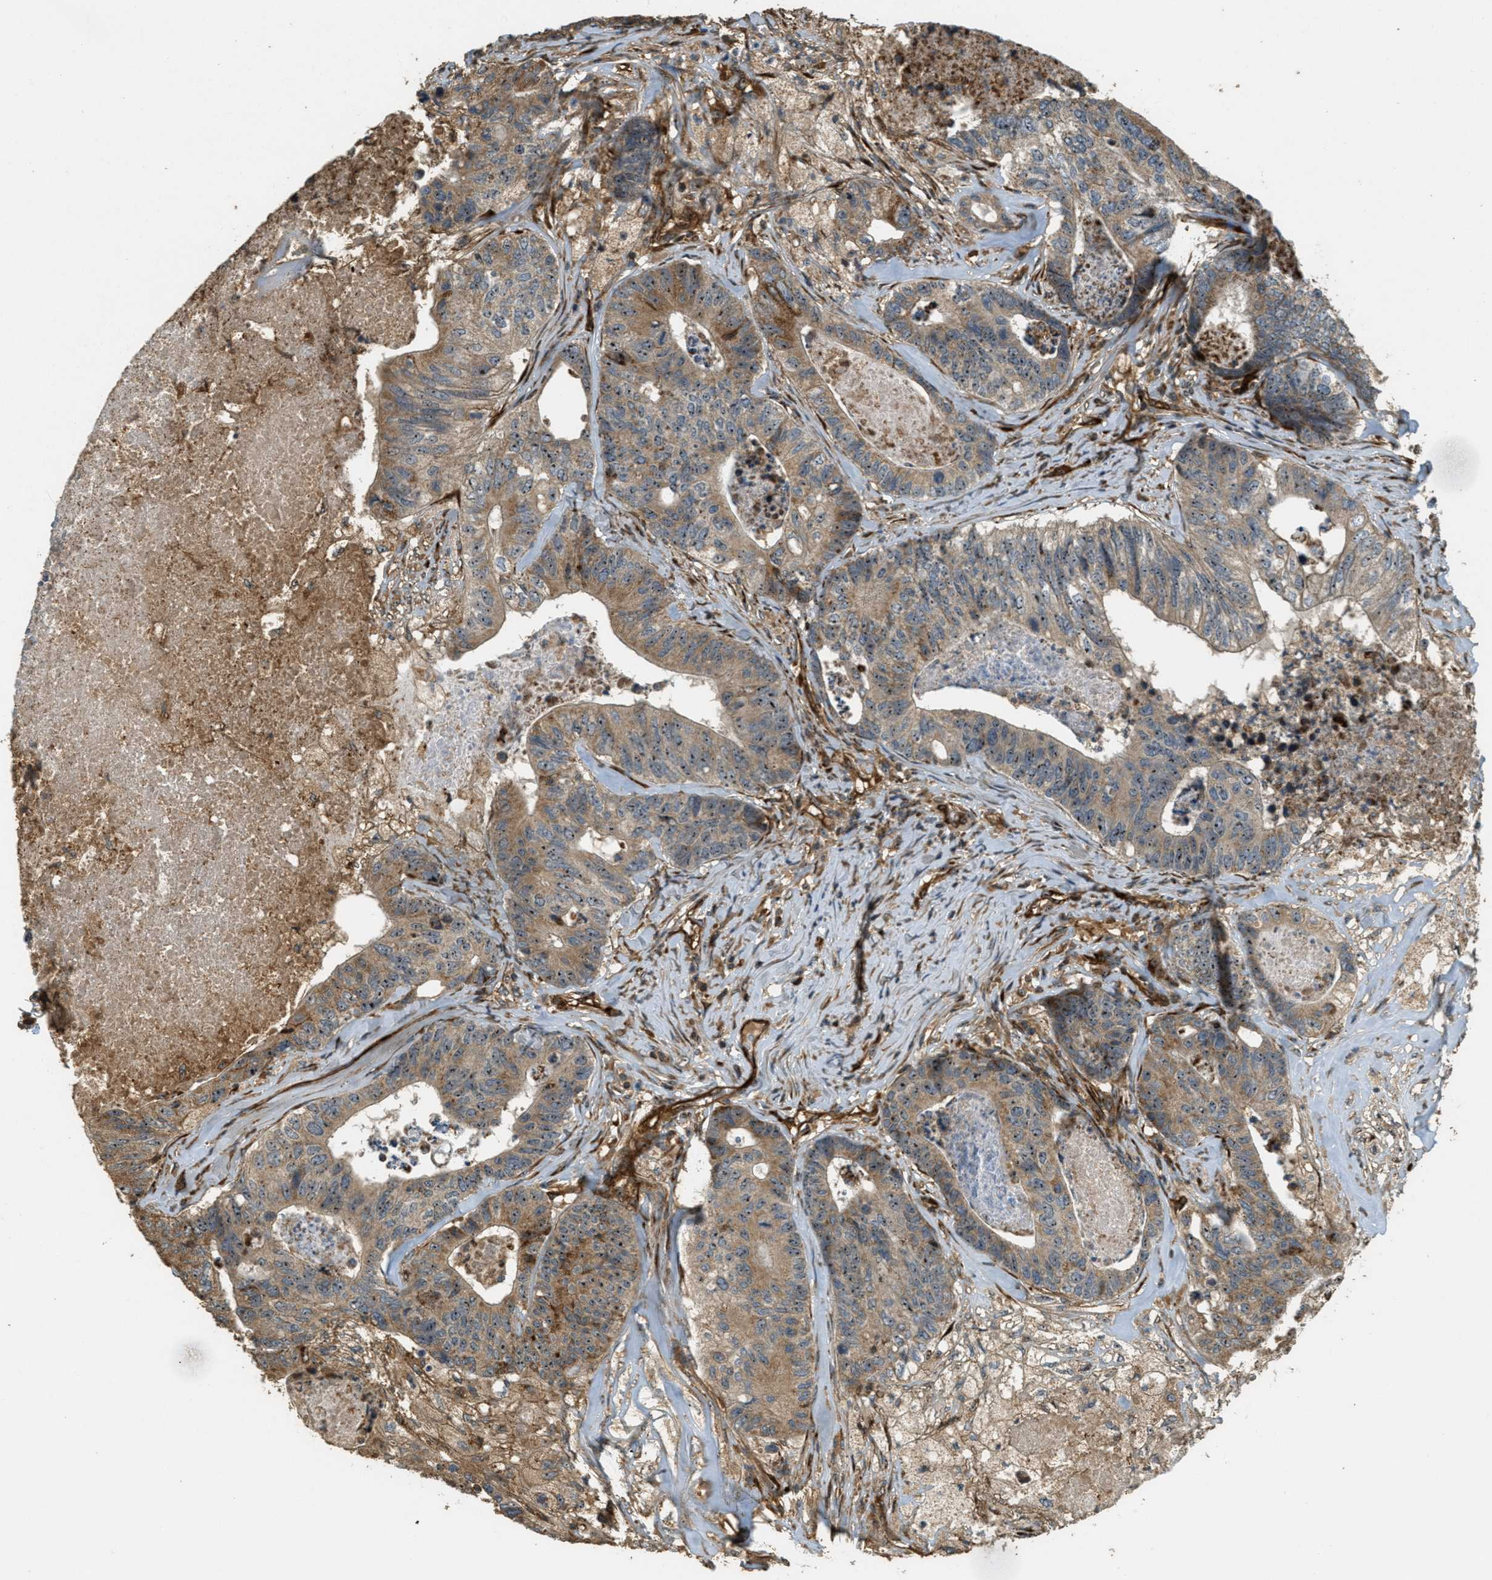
{"staining": {"intensity": "strong", "quantity": ">75%", "location": "cytoplasmic/membranous,nuclear"}, "tissue": "colorectal cancer", "cell_type": "Tumor cells", "image_type": "cancer", "snomed": [{"axis": "morphology", "description": "Adenocarcinoma, NOS"}, {"axis": "topography", "description": "Colon"}], "caption": "The micrograph displays immunohistochemical staining of colorectal cancer. There is strong cytoplasmic/membranous and nuclear expression is appreciated in about >75% of tumor cells.", "gene": "LRP12", "patient": {"sex": "female", "age": 67}}